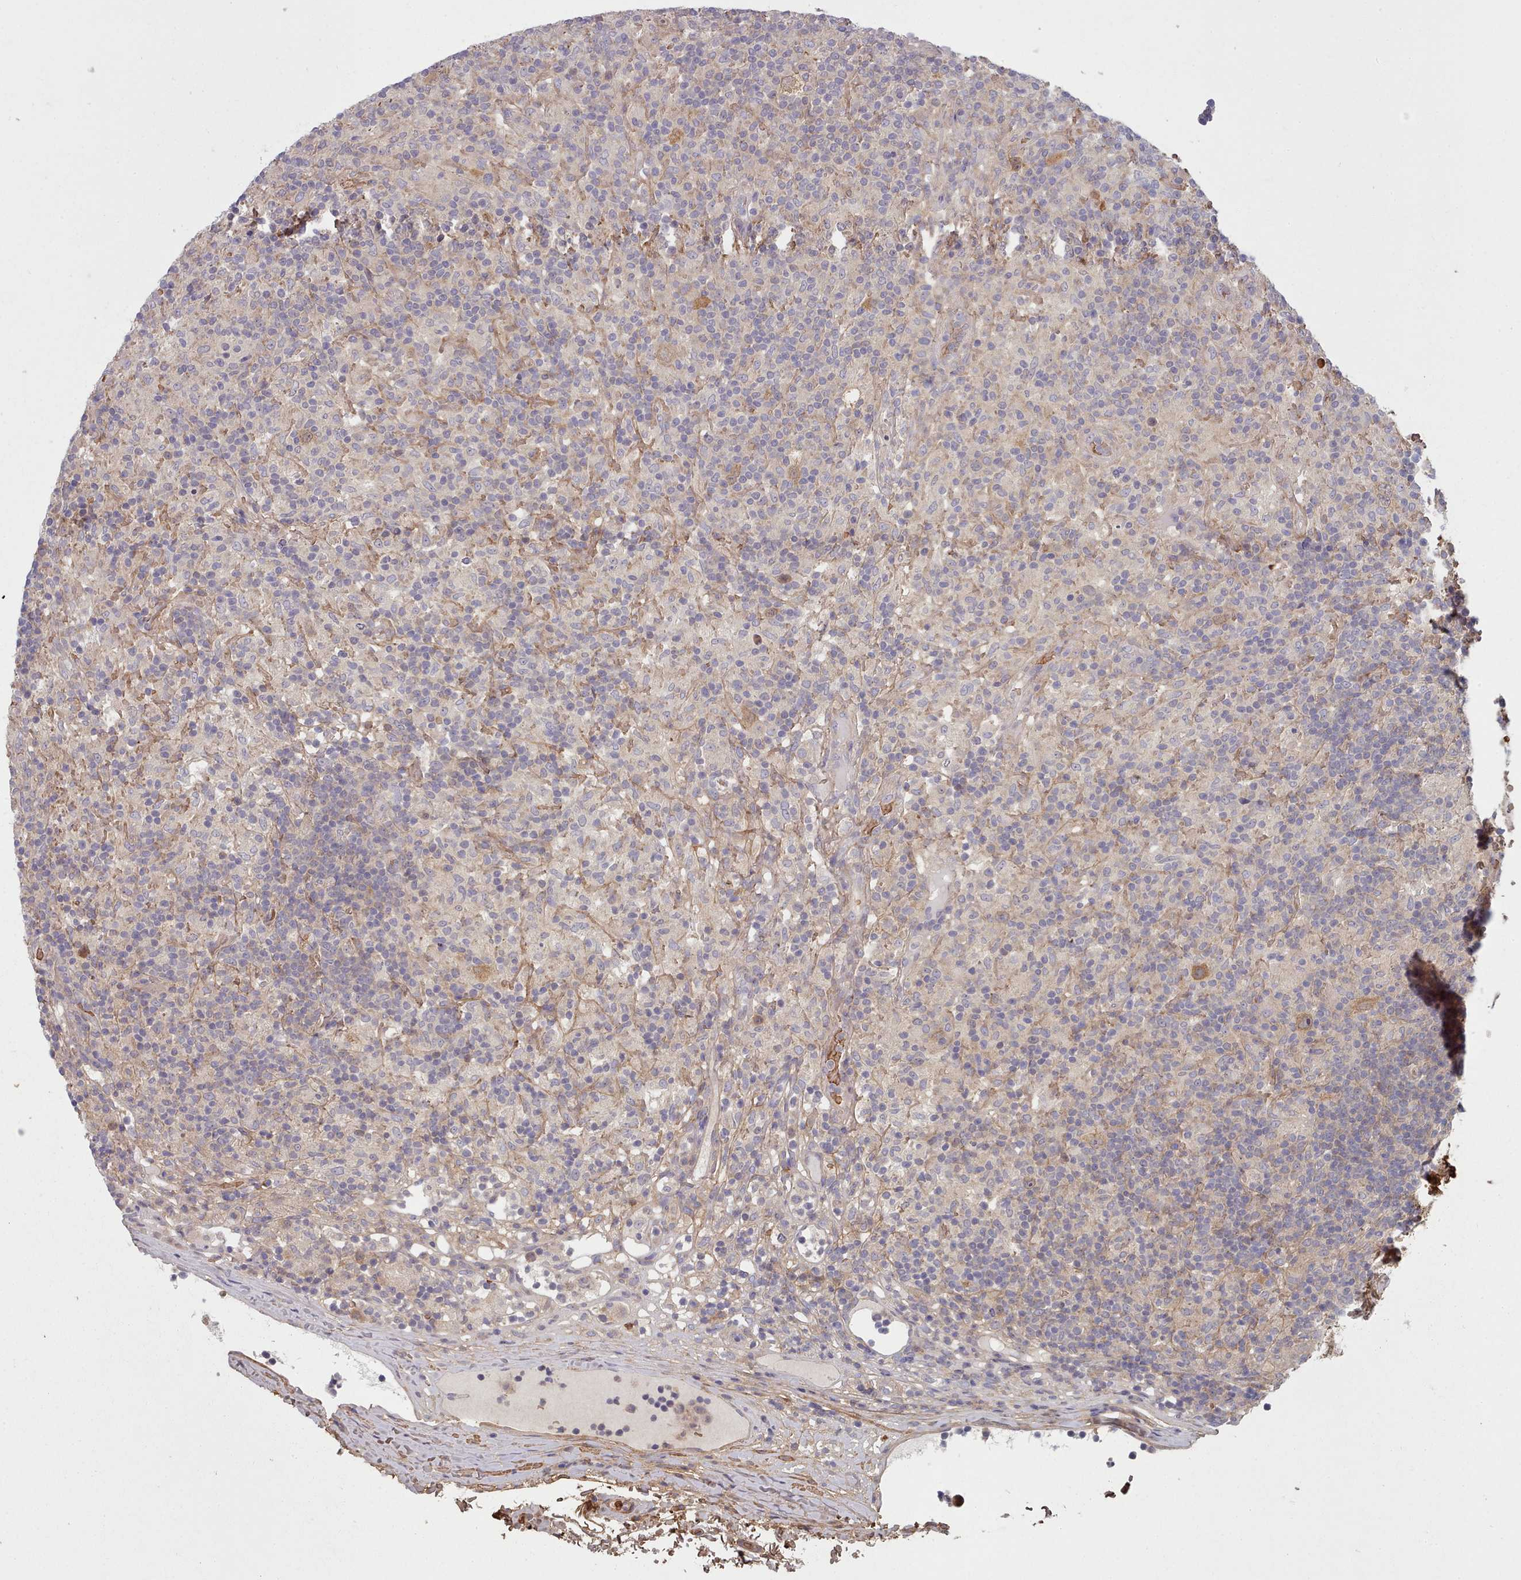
{"staining": {"intensity": "moderate", "quantity": ">75%", "location": "cytoplasmic/membranous,nuclear"}, "tissue": "lymphoma", "cell_type": "Tumor cells", "image_type": "cancer", "snomed": [{"axis": "morphology", "description": "Hodgkin's disease, NOS"}, {"axis": "topography", "description": "Lymph node"}], "caption": "Immunohistochemical staining of human lymphoma demonstrates medium levels of moderate cytoplasmic/membranous and nuclear expression in approximately >75% of tumor cells.", "gene": "CLNS1A", "patient": {"sex": "male", "age": 70}}